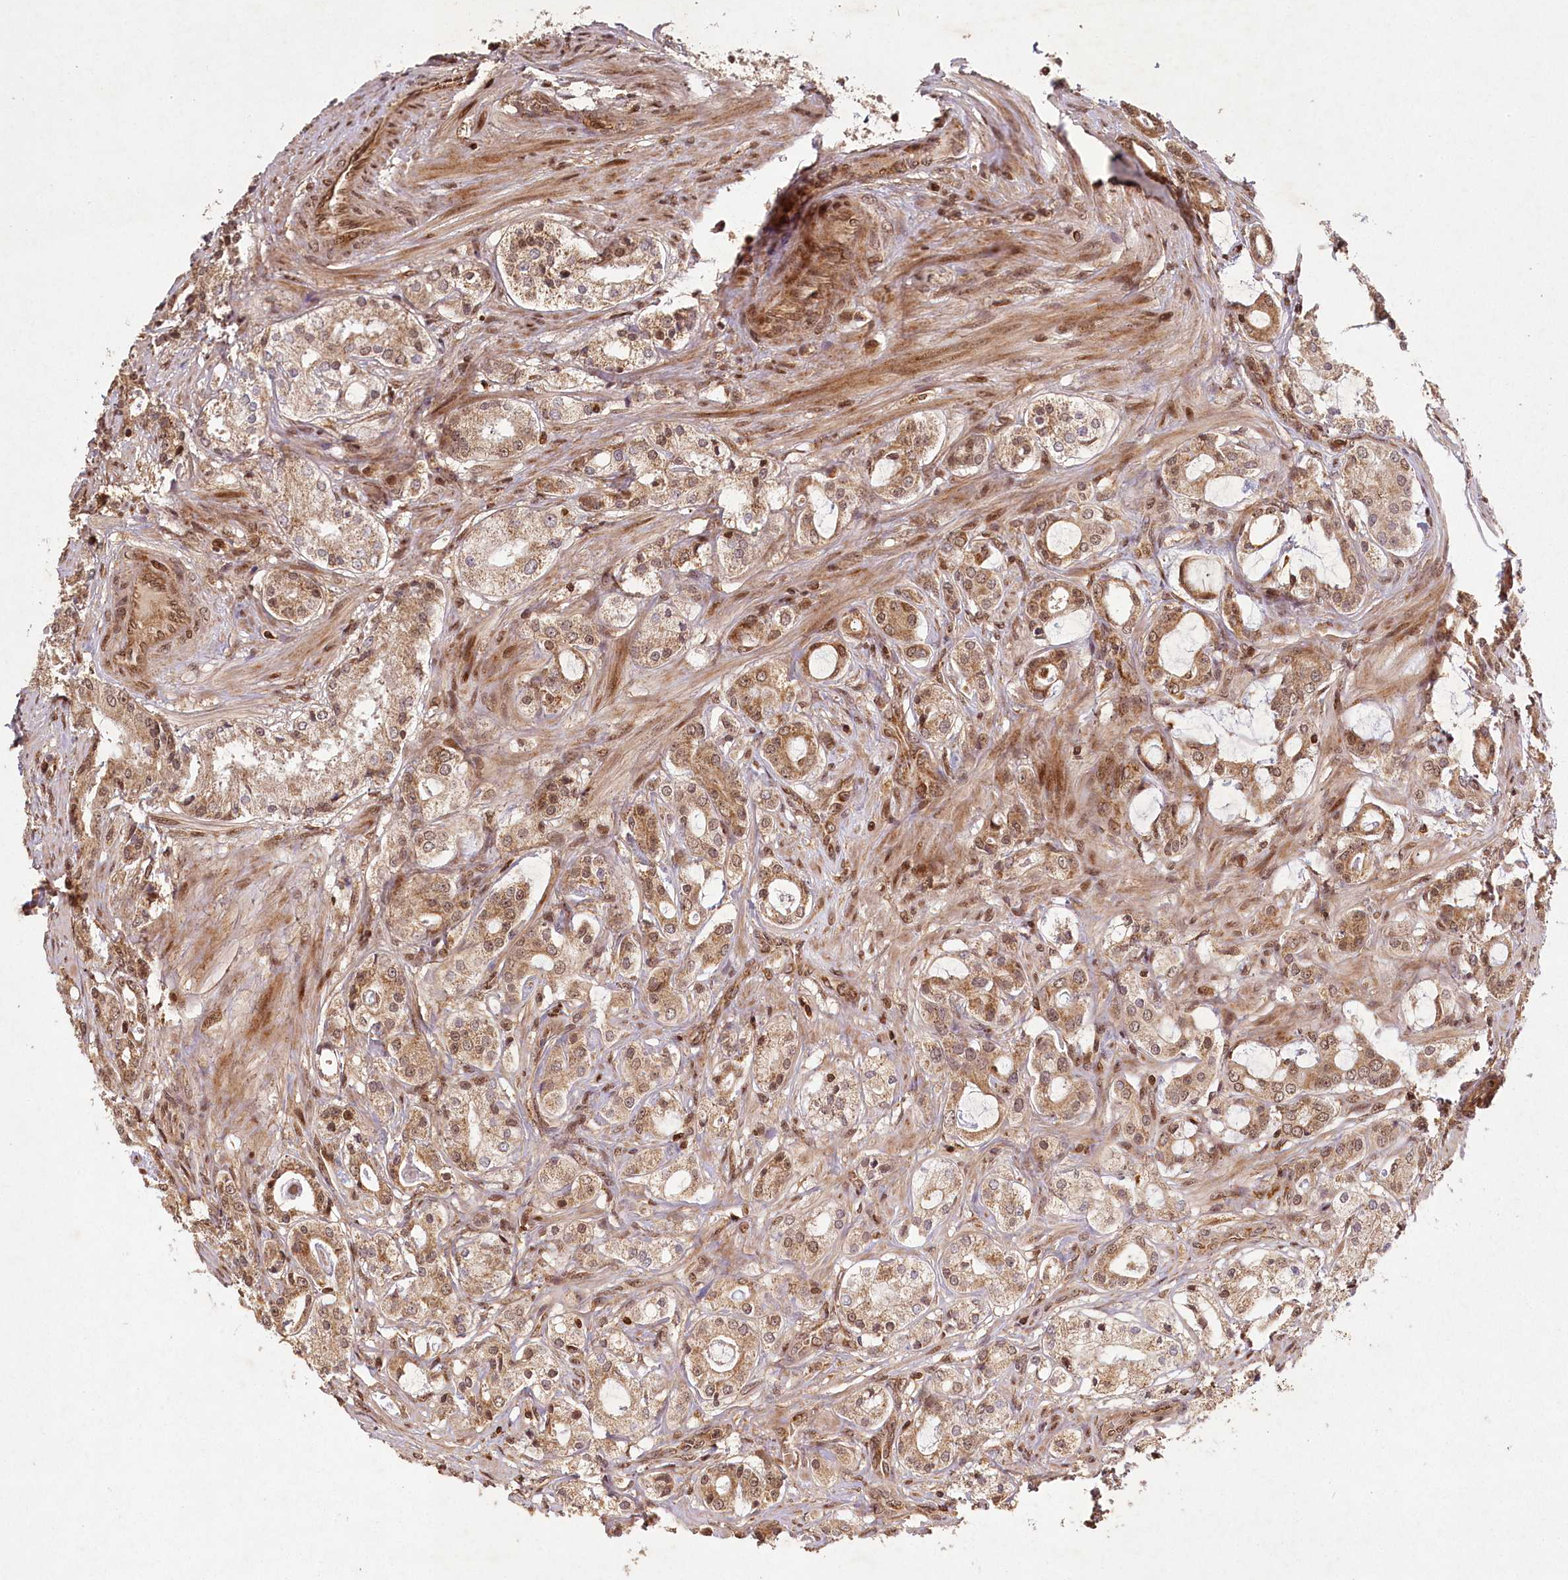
{"staining": {"intensity": "moderate", "quantity": ">75%", "location": "cytoplasmic/membranous"}, "tissue": "prostate cancer", "cell_type": "Tumor cells", "image_type": "cancer", "snomed": [{"axis": "morphology", "description": "Adenocarcinoma, High grade"}, {"axis": "topography", "description": "Prostate"}], "caption": "This histopathology image demonstrates immunohistochemistry (IHC) staining of prostate high-grade adenocarcinoma, with medium moderate cytoplasmic/membranous staining in about >75% of tumor cells.", "gene": "MICU1", "patient": {"sex": "male", "age": 63}}